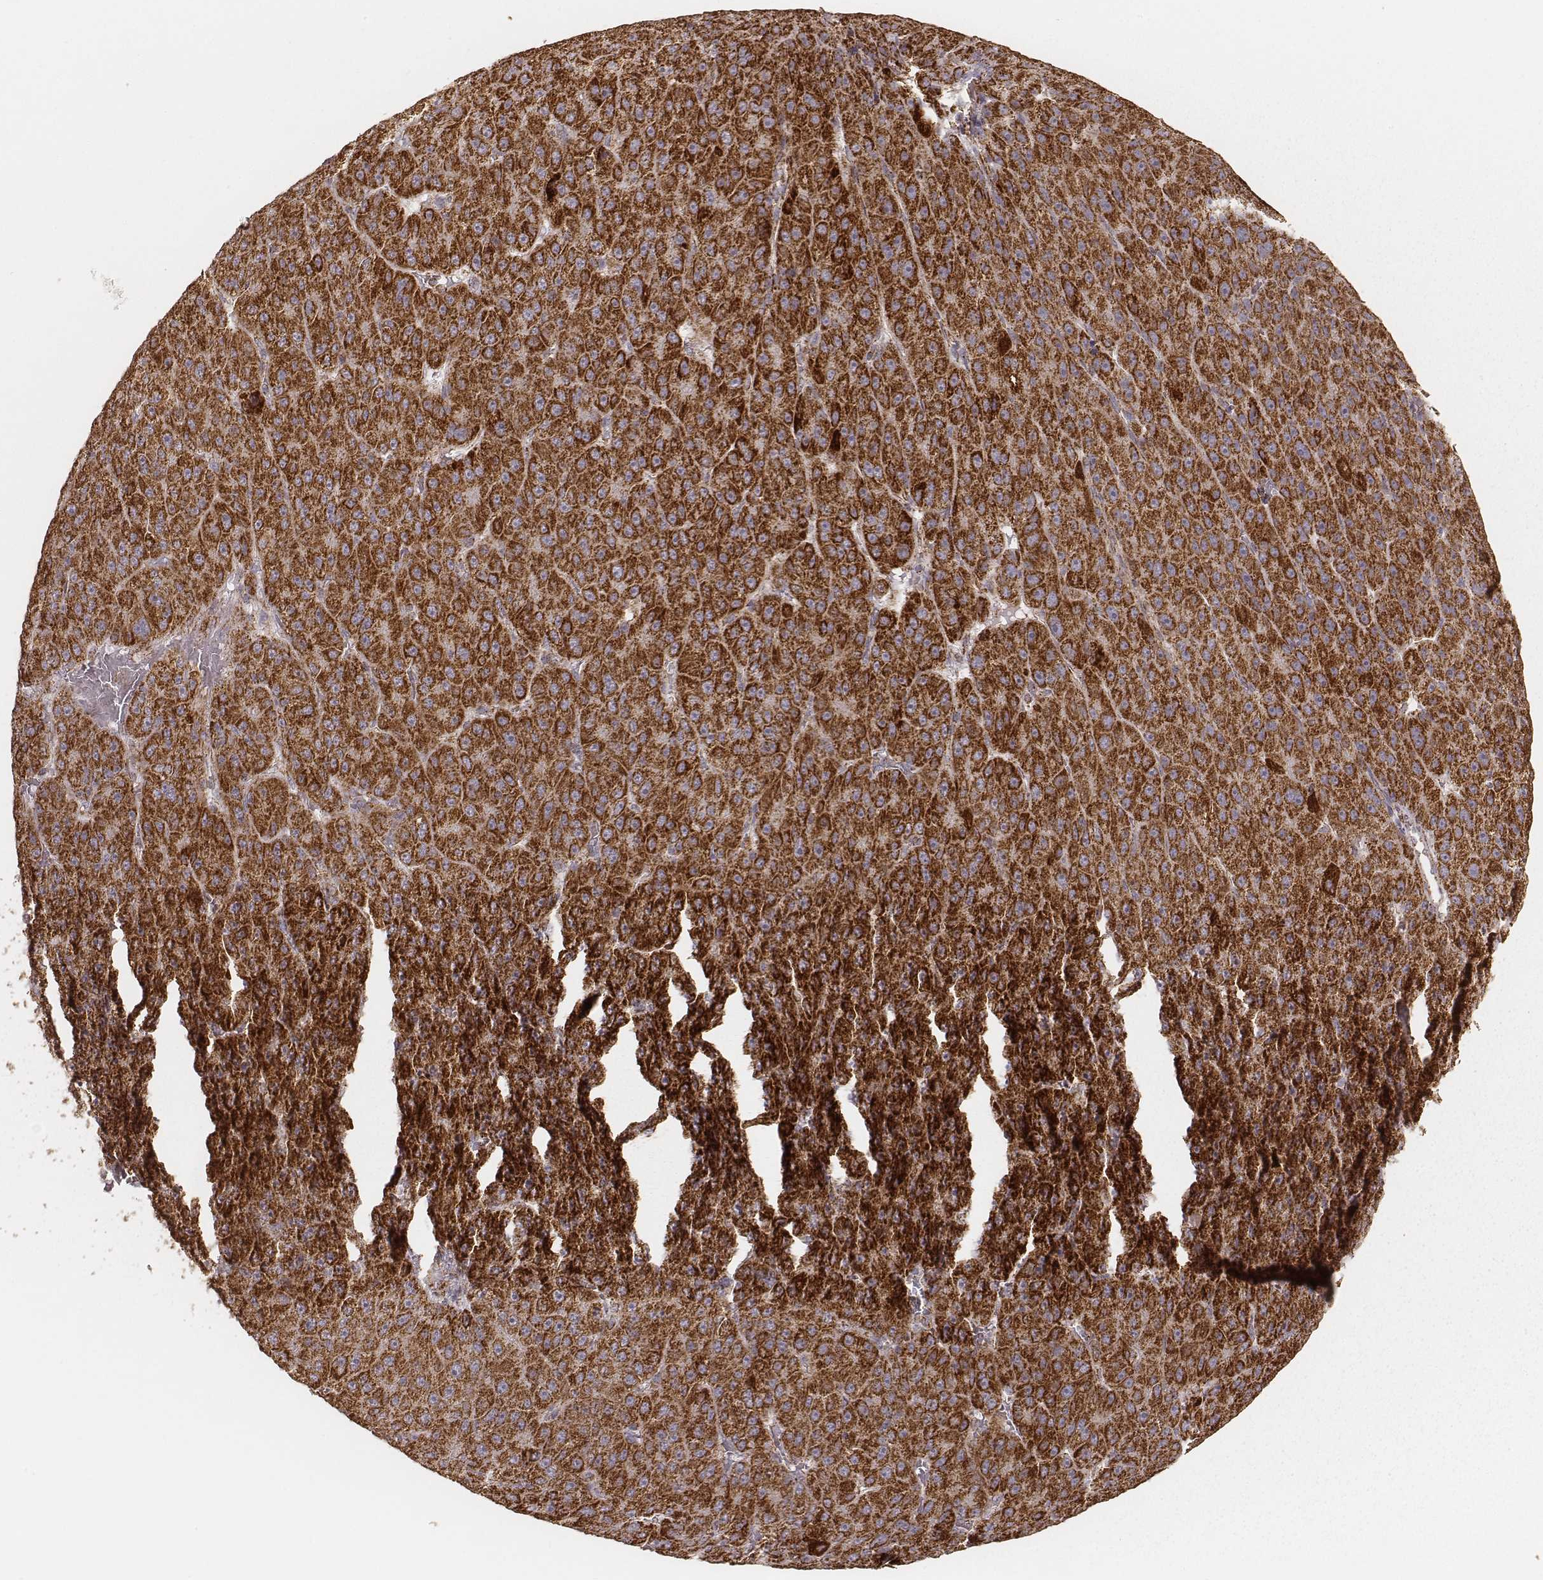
{"staining": {"intensity": "strong", "quantity": ">75%", "location": "cytoplasmic/membranous"}, "tissue": "liver cancer", "cell_type": "Tumor cells", "image_type": "cancer", "snomed": [{"axis": "morphology", "description": "Carcinoma, Hepatocellular, NOS"}, {"axis": "topography", "description": "Liver"}], "caption": "A brown stain labels strong cytoplasmic/membranous expression of a protein in hepatocellular carcinoma (liver) tumor cells.", "gene": "CS", "patient": {"sex": "male", "age": 67}}